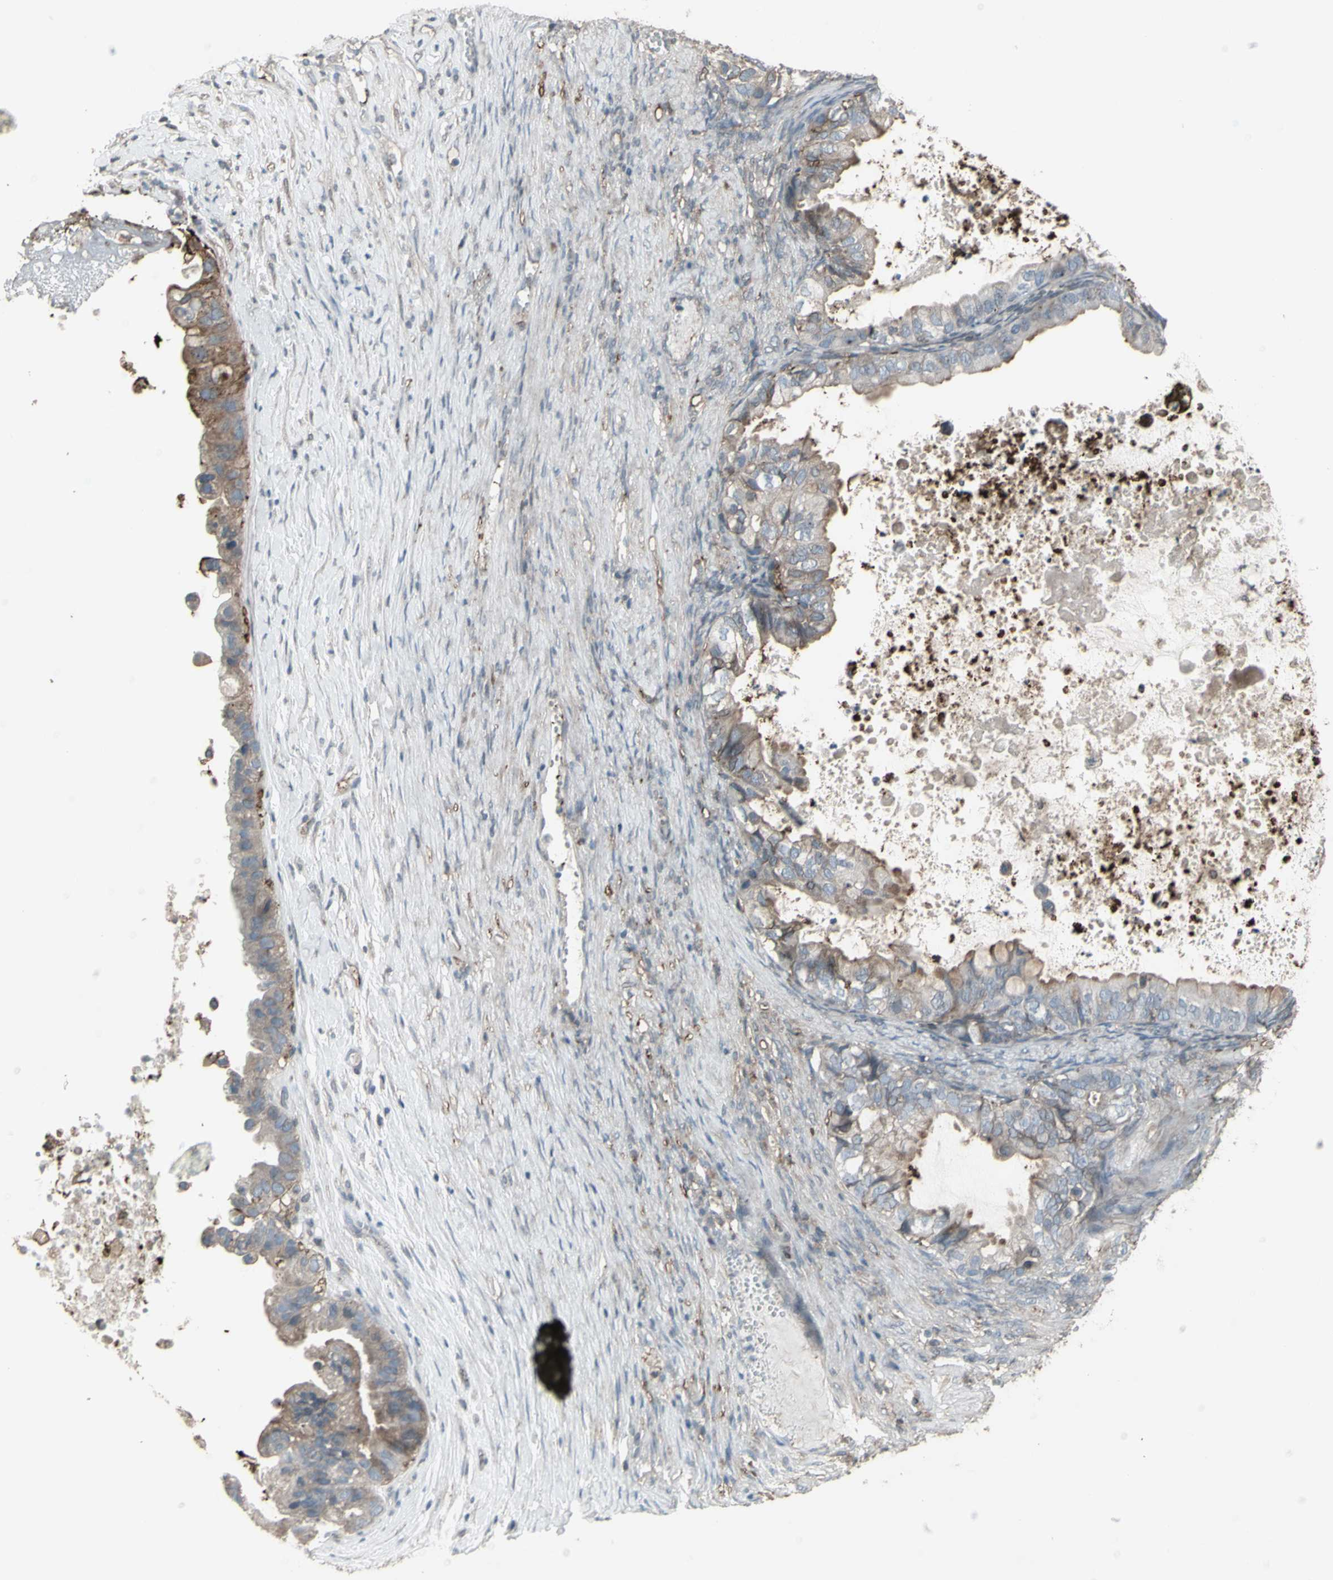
{"staining": {"intensity": "weak", "quantity": "25%-75%", "location": "cytoplasmic/membranous"}, "tissue": "ovarian cancer", "cell_type": "Tumor cells", "image_type": "cancer", "snomed": [{"axis": "morphology", "description": "Cystadenocarcinoma, mucinous, NOS"}, {"axis": "topography", "description": "Ovary"}], "caption": "Immunohistochemical staining of human mucinous cystadenocarcinoma (ovarian) reveals low levels of weak cytoplasmic/membranous staining in approximately 25%-75% of tumor cells.", "gene": "SMO", "patient": {"sex": "female", "age": 80}}